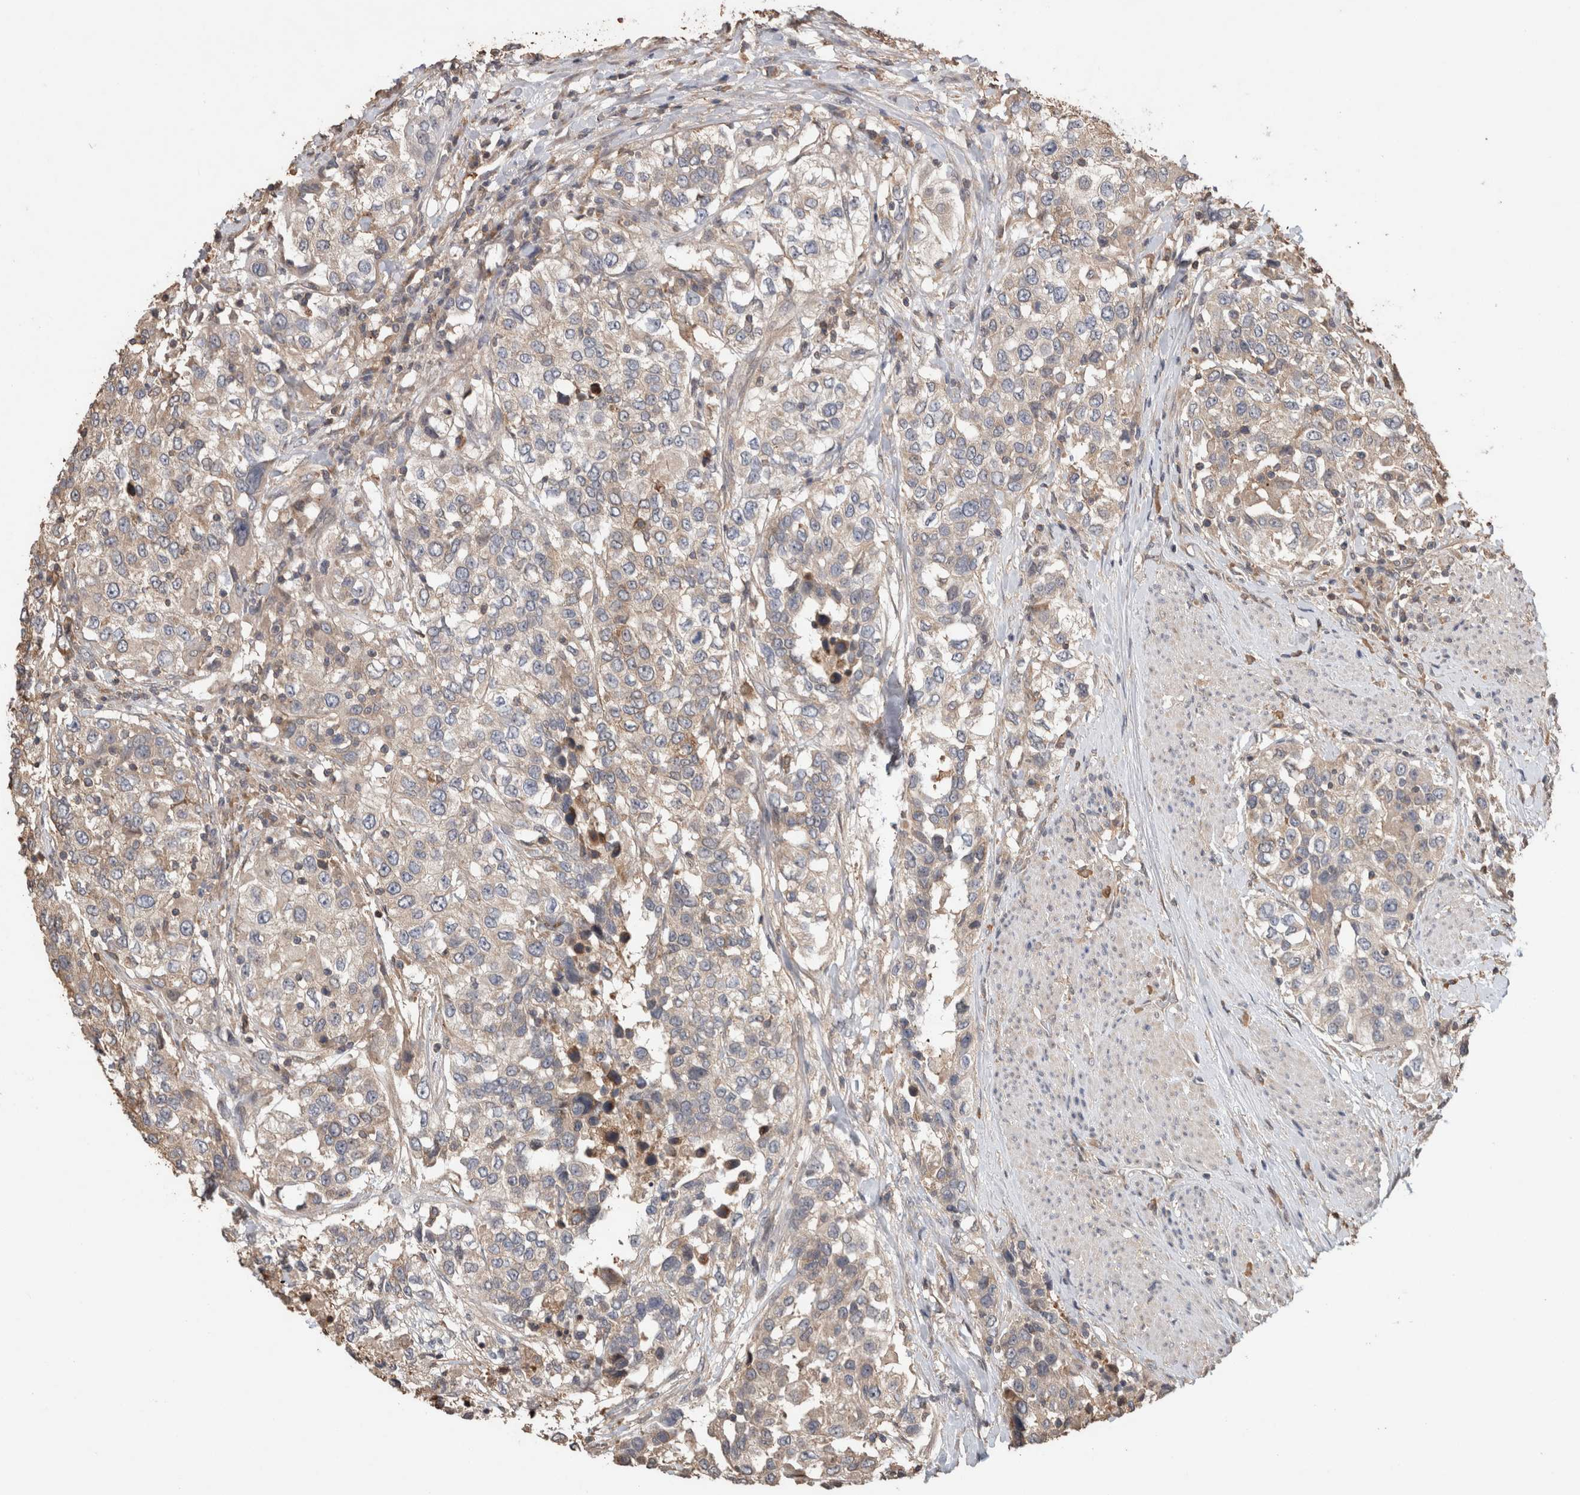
{"staining": {"intensity": "weak", "quantity": "25%-75%", "location": "cytoplasmic/membranous"}, "tissue": "urothelial cancer", "cell_type": "Tumor cells", "image_type": "cancer", "snomed": [{"axis": "morphology", "description": "Urothelial carcinoma, High grade"}, {"axis": "topography", "description": "Urinary bladder"}], "caption": "Immunohistochemistry (IHC) of human urothelial cancer exhibits low levels of weak cytoplasmic/membranous expression in about 25%-75% of tumor cells.", "gene": "TRIM5", "patient": {"sex": "female", "age": 80}}